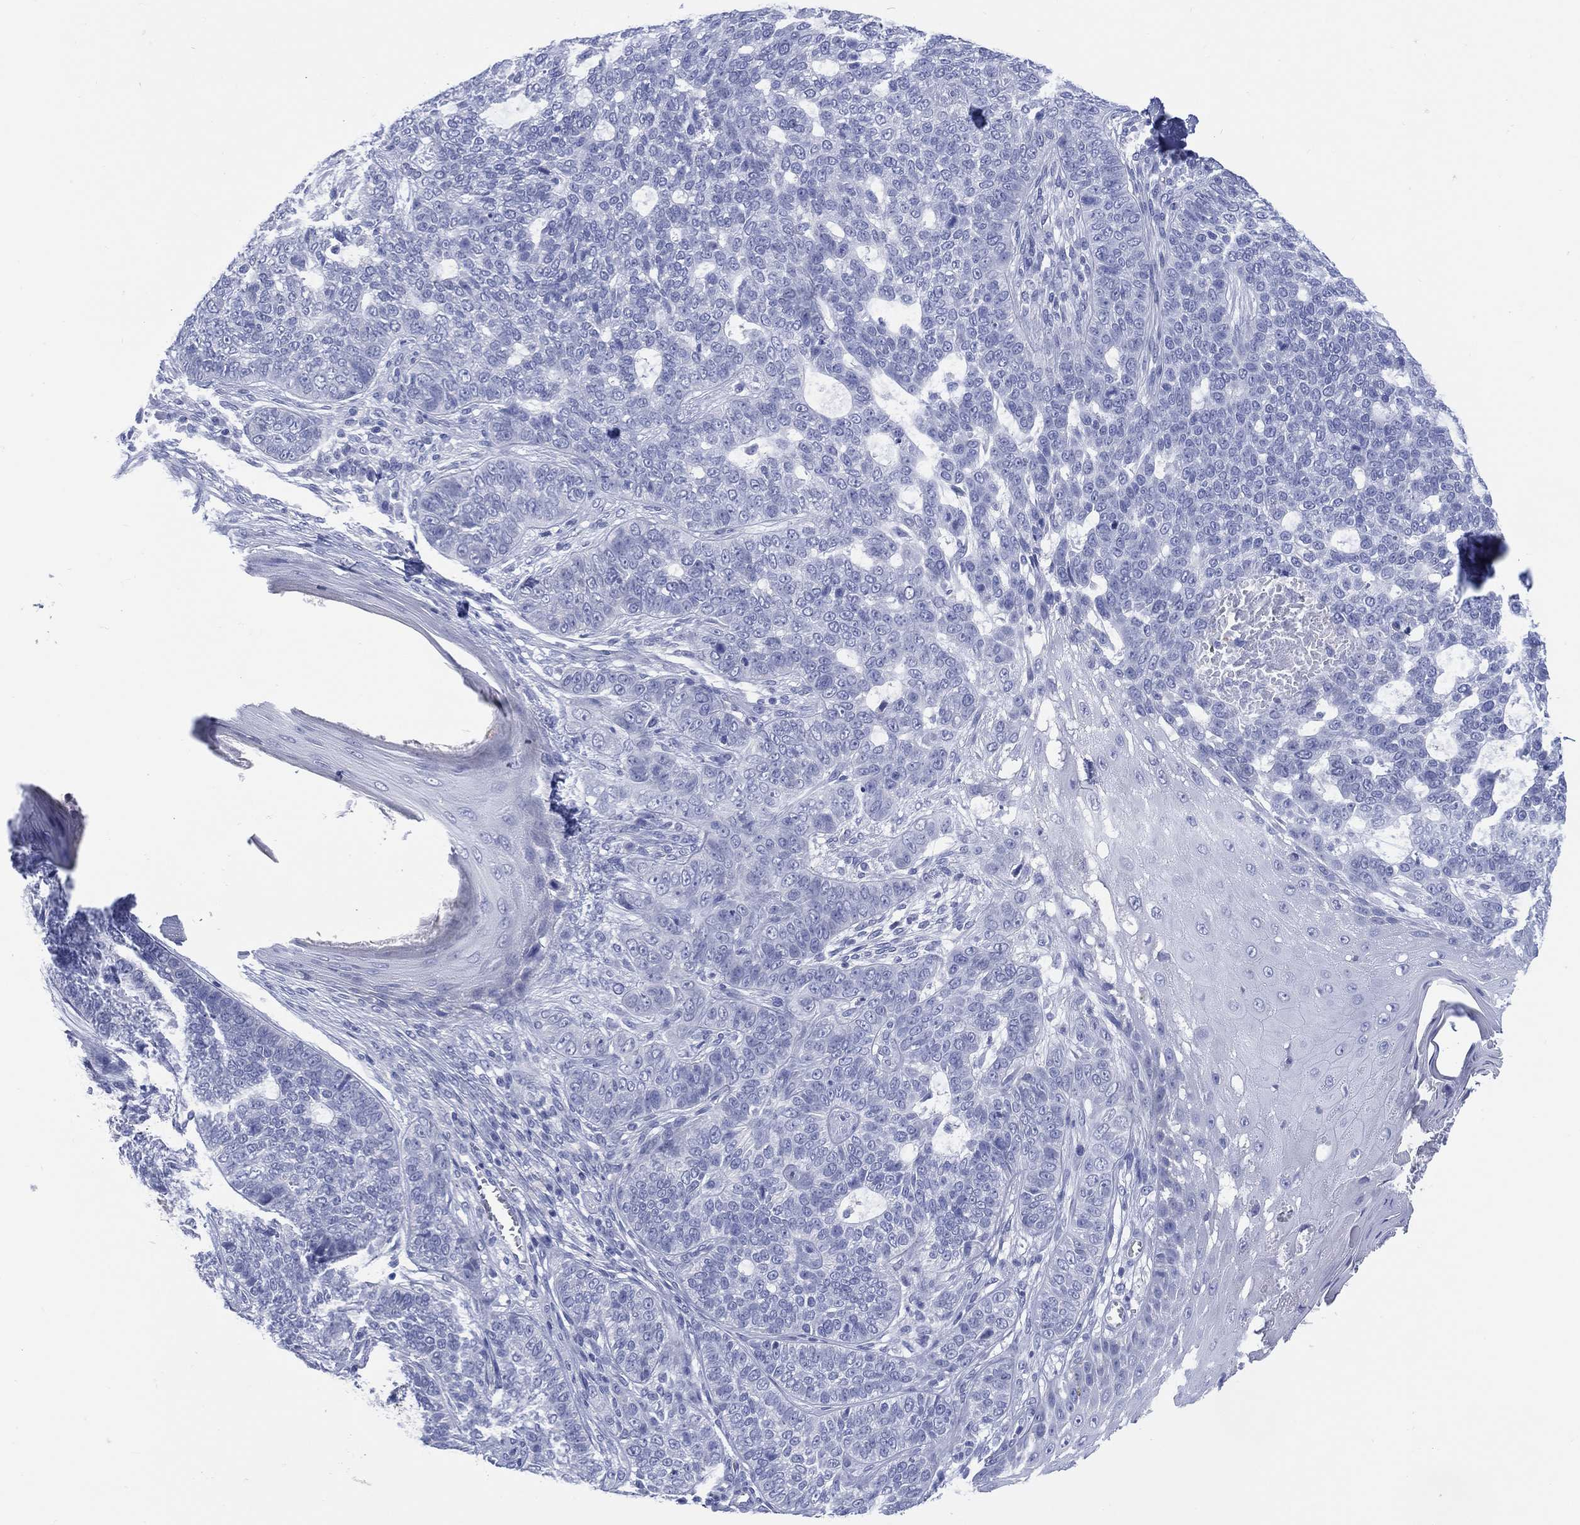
{"staining": {"intensity": "negative", "quantity": "none", "location": "none"}, "tissue": "skin cancer", "cell_type": "Tumor cells", "image_type": "cancer", "snomed": [{"axis": "morphology", "description": "Basal cell carcinoma"}, {"axis": "topography", "description": "Skin"}], "caption": "Photomicrograph shows no protein positivity in tumor cells of skin cancer (basal cell carcinoma) tissue.", "gene": "LRRD1", "patient": {"sex": "female", "age": 69}}